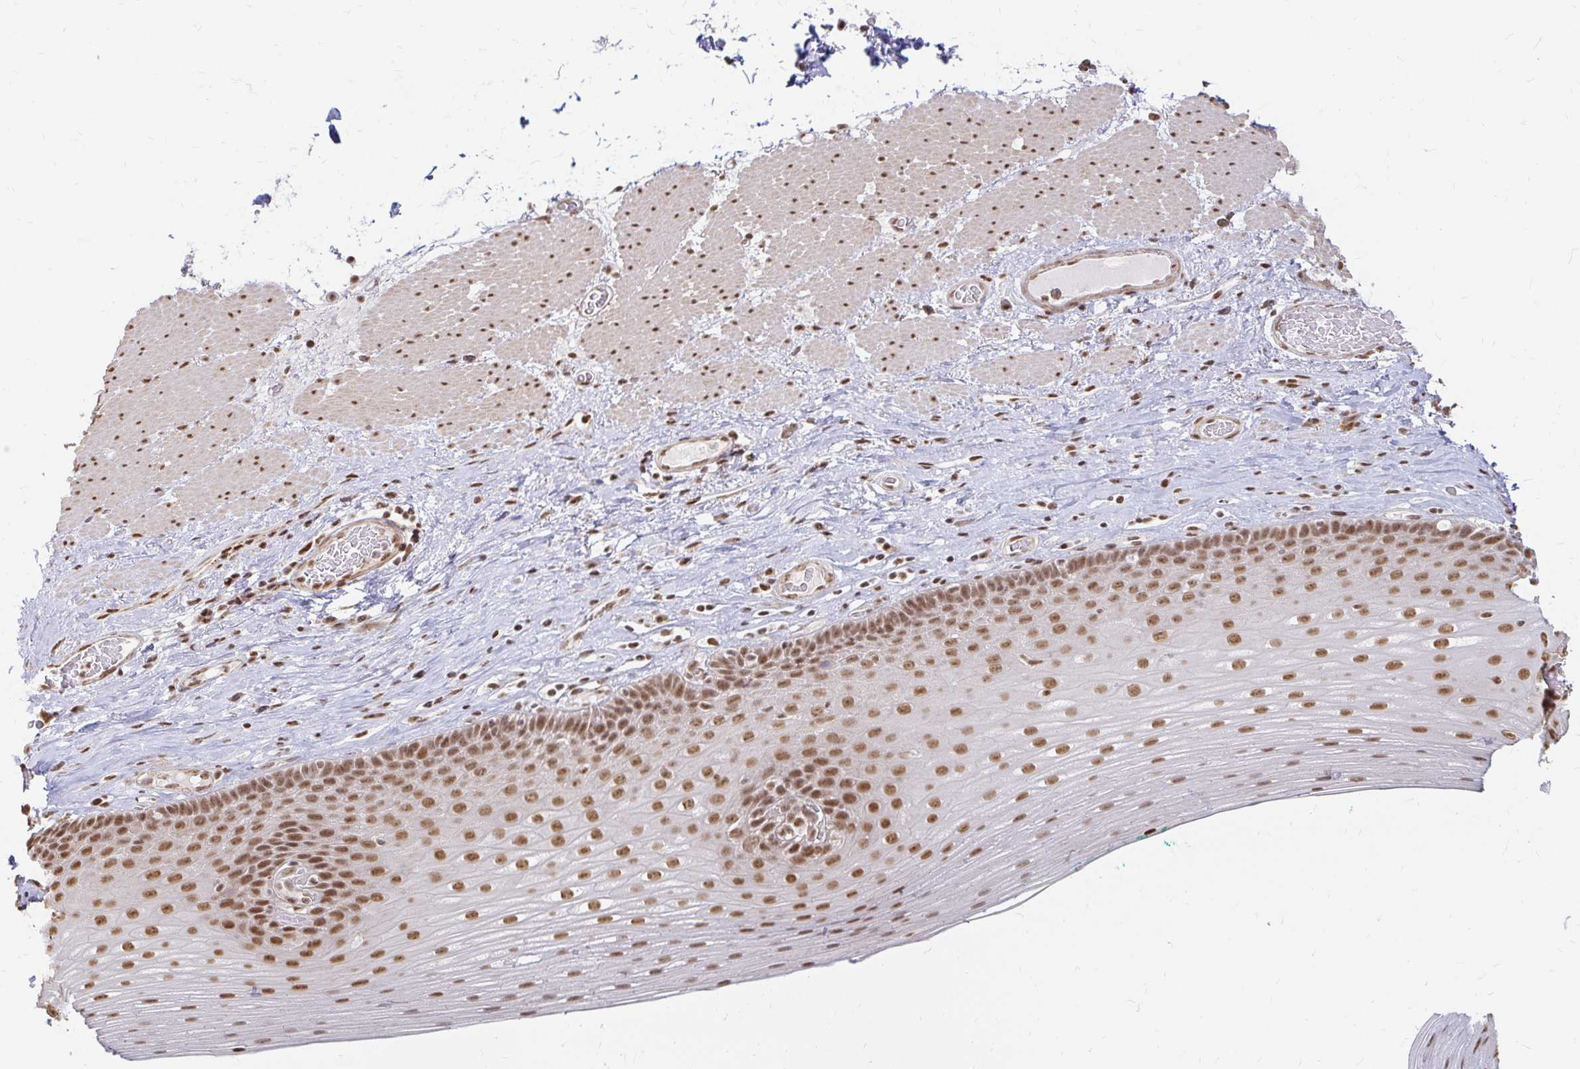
{"staining": {"intensity": "moderate", "quantity": ">75%", "location": "nuclear"}, "tissue": "esophagus", "cell_type": "Squamous epithelial cells", "image_type": "normal", "snomed": [{"axis": "morphology", "description": "Normal tissue, NOS"}, {"axis": "topography", "description": "Esophagus"}], "caption": "An image showing moderate nuclear positivity in approximately >75% of squamous epithelial cells in normal esophagus, as visualized by brown immunohistochemical staining.", "gene": "HNRNPU", "patient": {"sex": "male", "age": 62}}